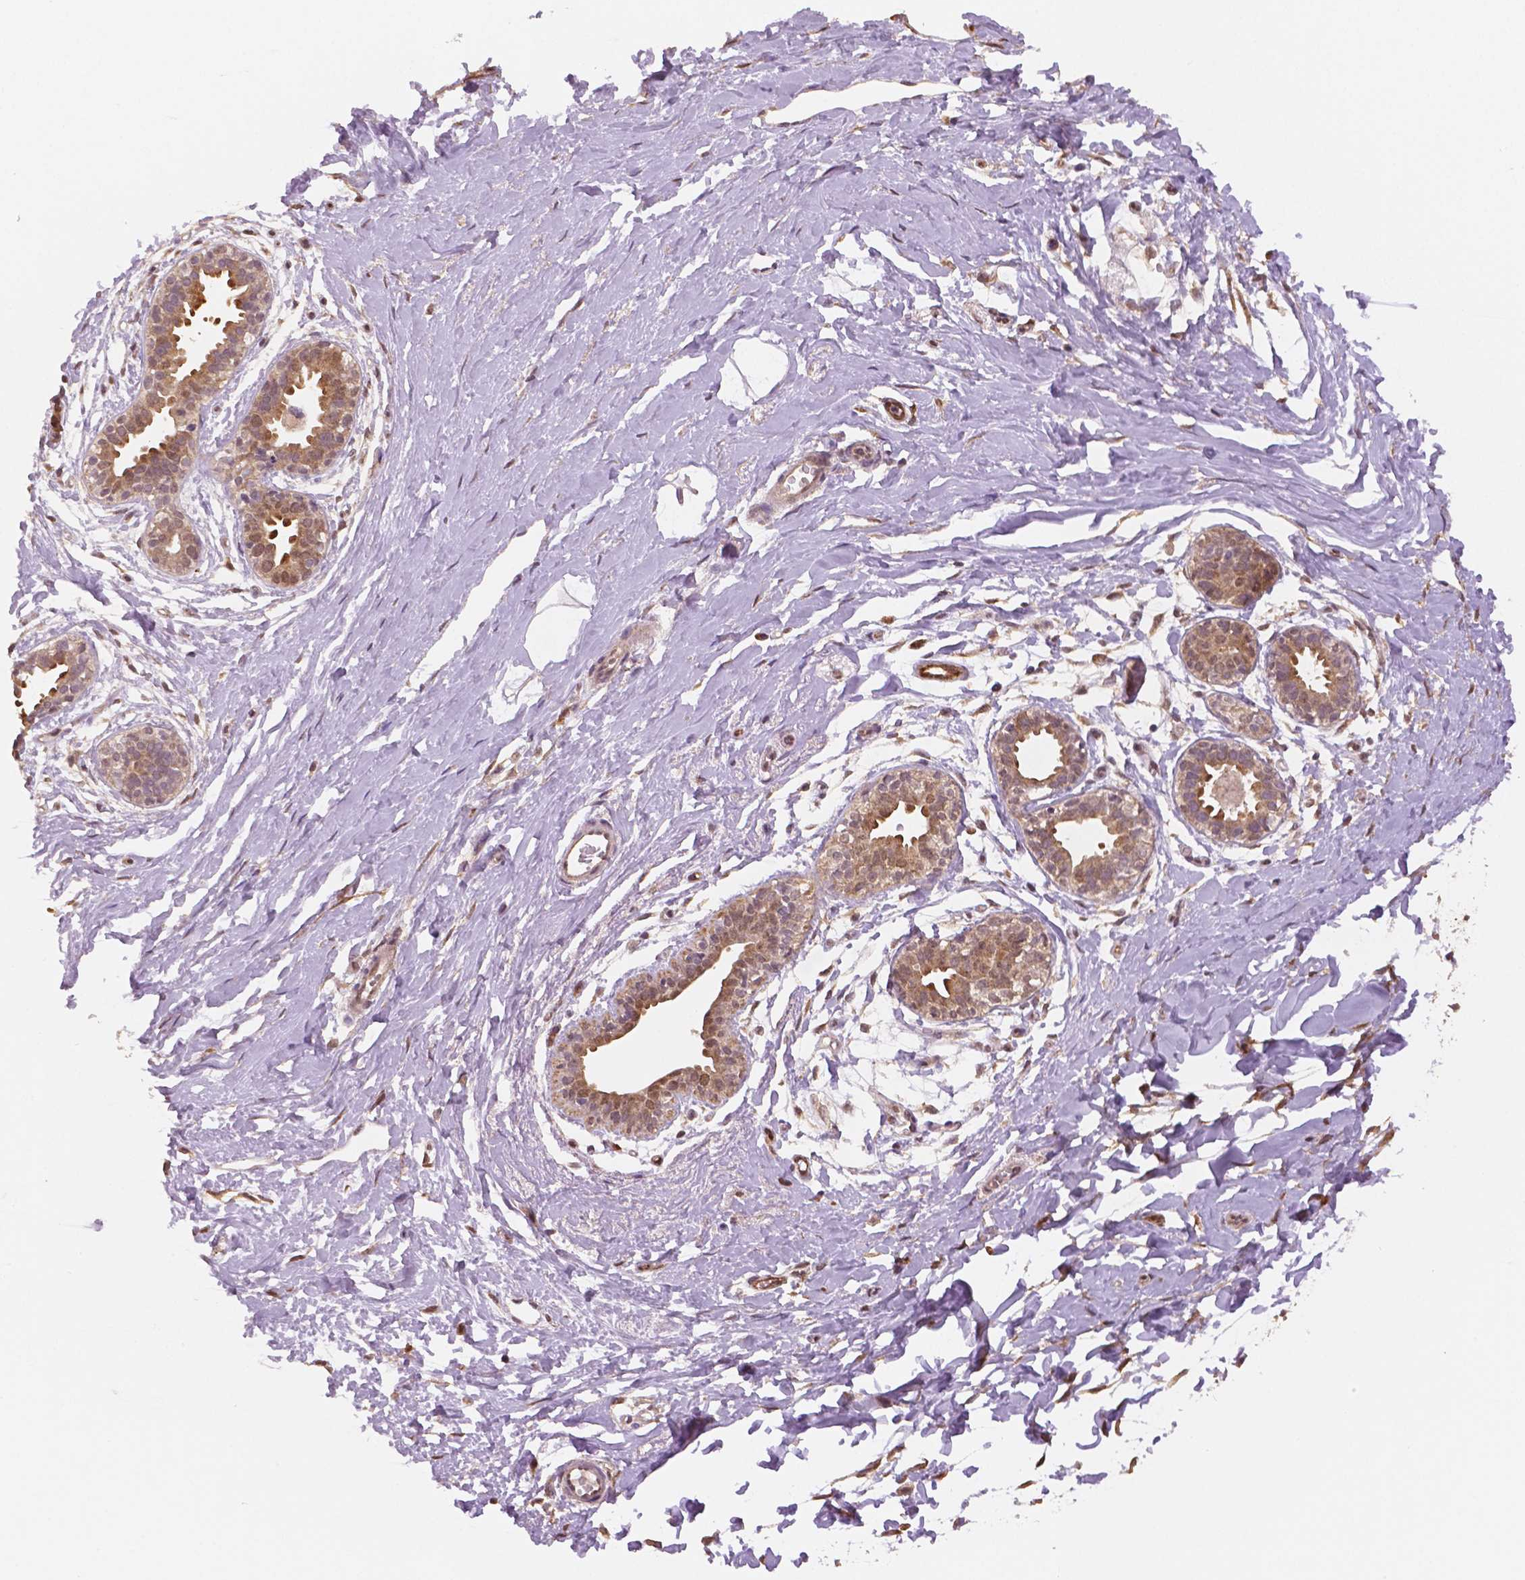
{"staining": {"intensity": "strong", "quantity": ">75%", "location": "nuclear"}, "tissue": "breast", "cell_type": "Adipocytes", "image_type": "normal", "snomed": [{"axis": "morphology", "description": "Normal tissue, NOS"}, {"axis": "topography", "description": "Breast"}], "caption": "Immunohistochemical staining of unremarkable human breast shows >75% levels of strong nuclear protein positivity in approximately >75% of adipocytes.", "gene": "STAT3", "patient": {"sex": "female", "age": 49}}